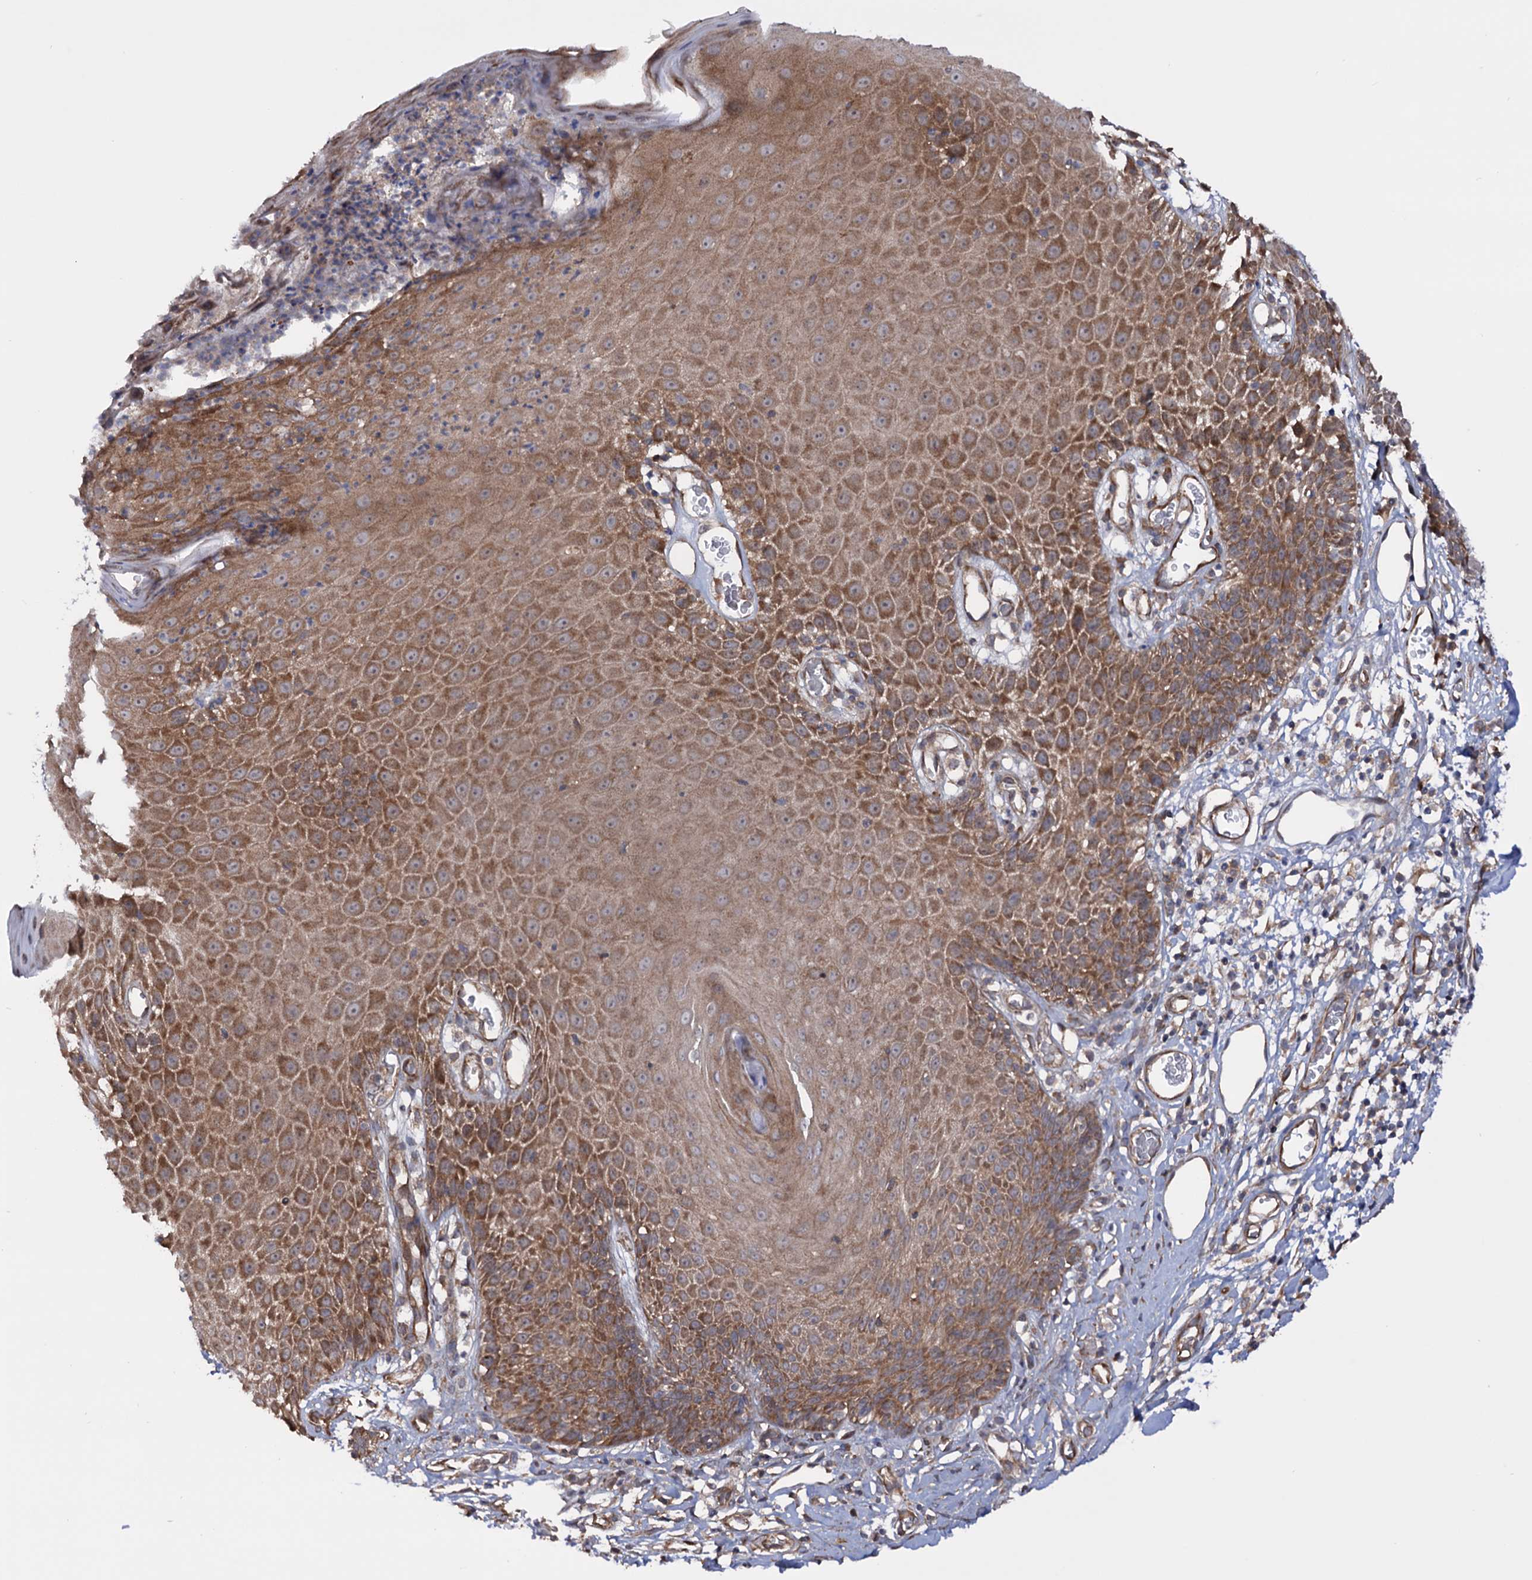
{"staining": {"intensity": "moderate", "quantity": ">75%", "location": "cytoplasmic/membranous"}, "tissue": "skin", "cell_type": "Epidermal cells", "image_type": "normal", "snomed": [{"axis": "morphology", "description": "Normal tissue, NOS"}, {"axis": "topography", "description": "Vulva"}], "caption": "Epidermal cells demonstrate medium levels of moderate cytoplasmic/membranous staining in approximately >75% of cells in benign skin. (IHC, brightfield microscopy, high magnification).", "gene": "FERMT2", "patient": {"sex": "female", "age": 68}}